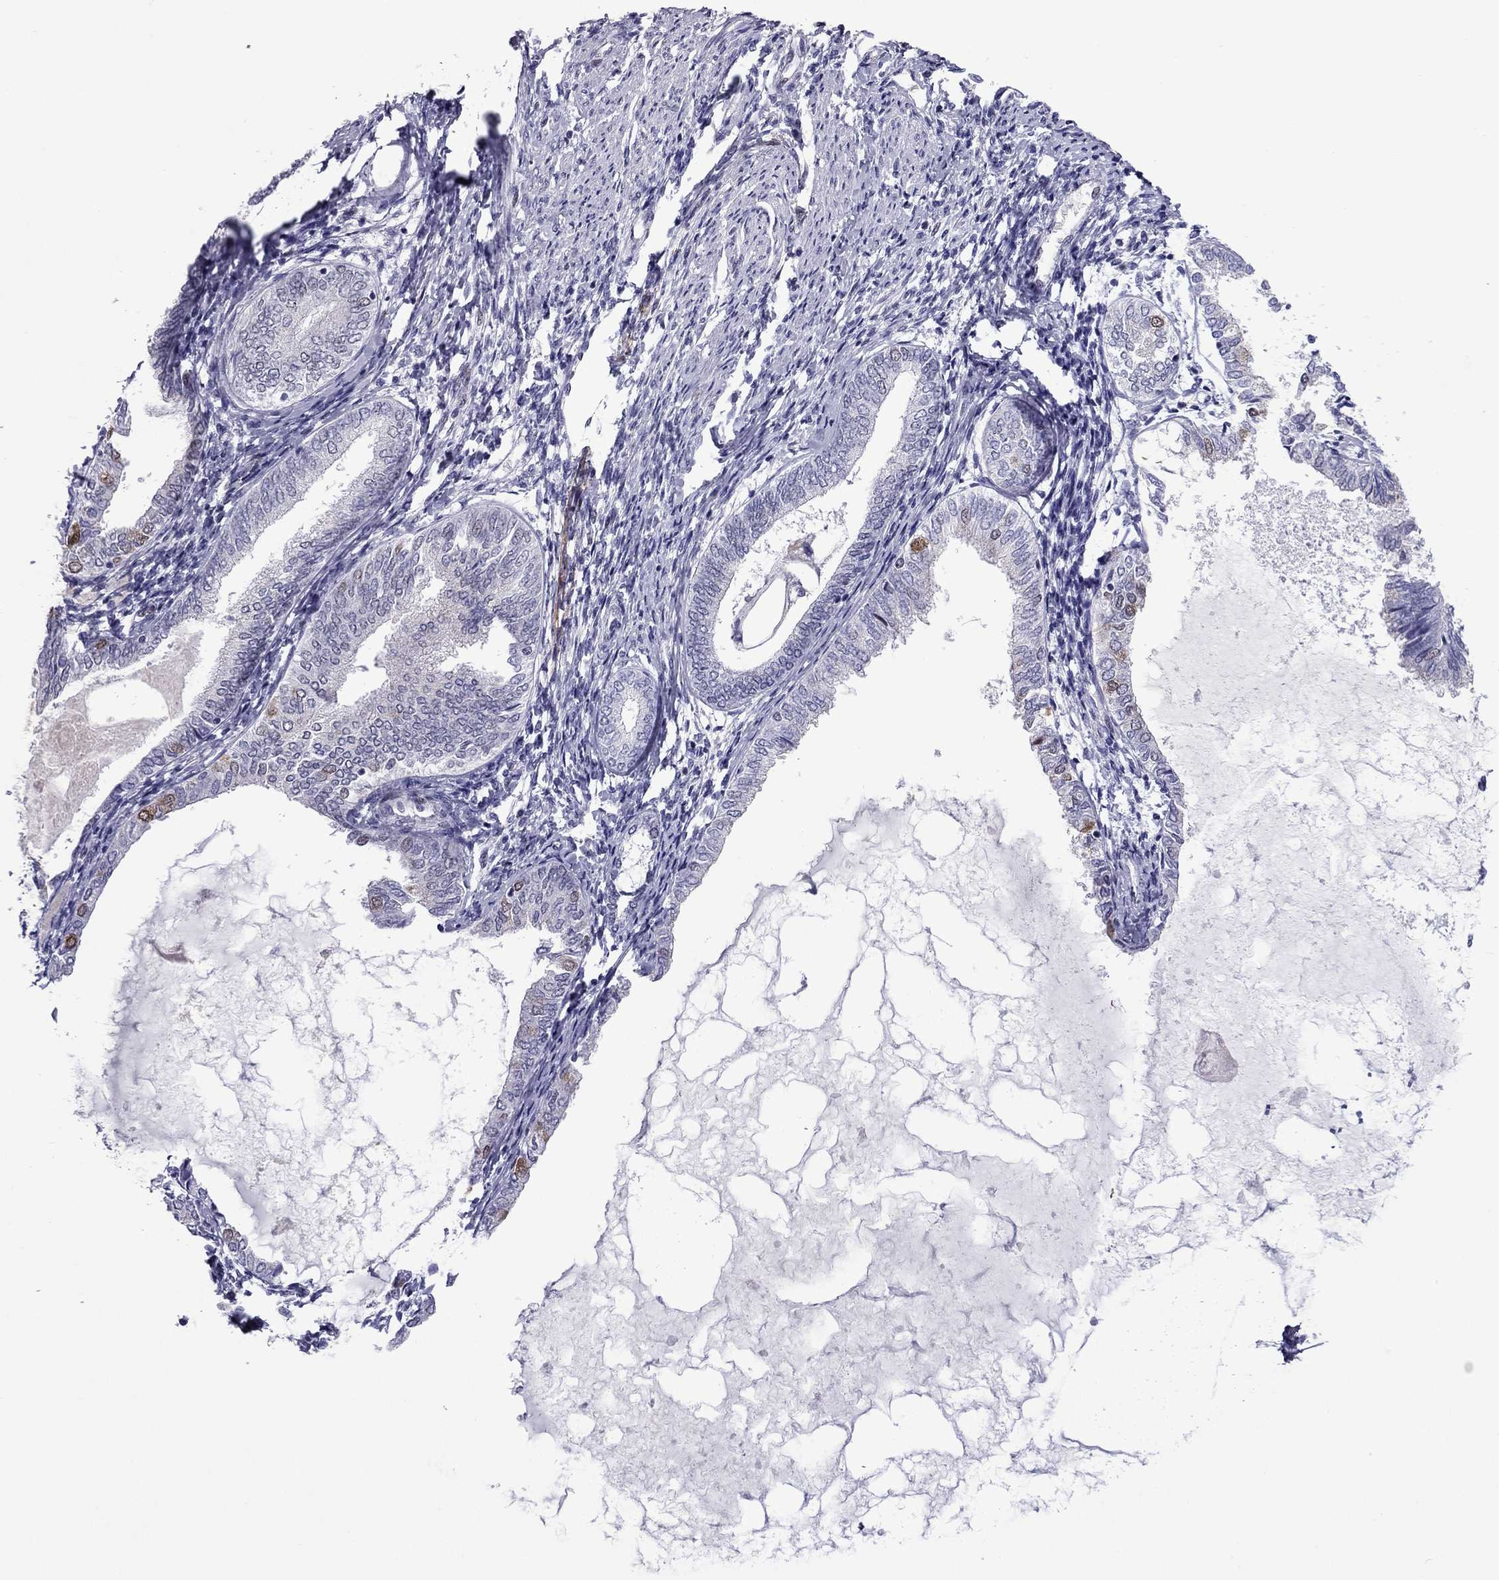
{"staining": {"intensity": "moderate", "quantity": "<25%", "location": "nuclear"}, "tissue": "endometrial cancer", "cell_type": "Tumor cells", "image_type": "cancer", "snomed": [{"axis": "morphology", "description": "Adenocarcinoma, NOS"}, {"axis": "topography", "description": "Endometrium"}], "caption": "Protein expression analysis of endometrial cancer (adenocarcinoma) demonstrates moderate nuclear staining in about <25% of tumor cells.", "gene": "MYLK3", "patient": {"sex": "female", "age": 68}}